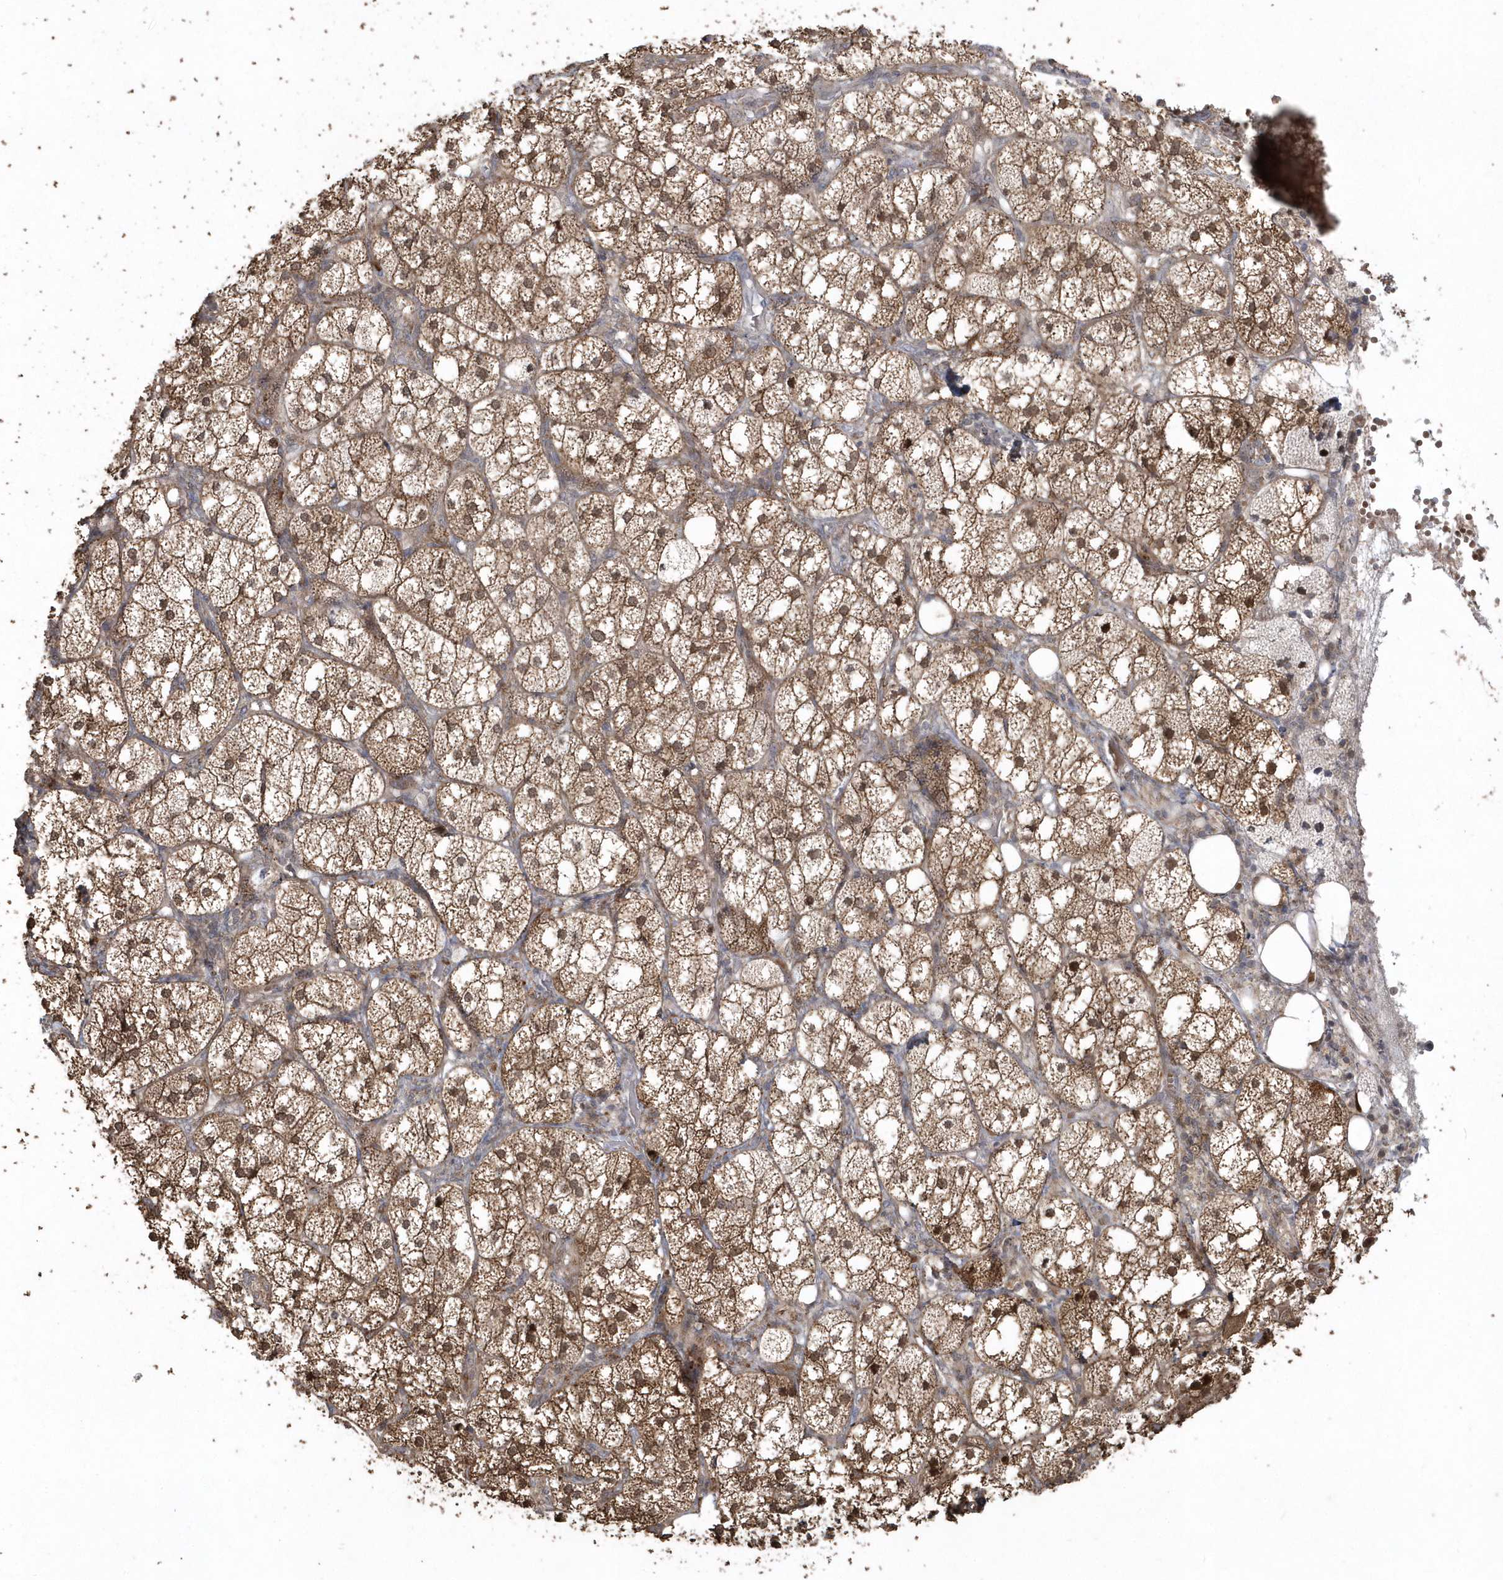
{"staining": {"intensity": "strong", "quantity": ">75%", "location": "cytoplasmic/membranous,nuclear"}, "tissue": "adrenal gland", "cell_type": "Glandular cells", "image_type": "normal", "snomed": [{"axis": "morphology", "description": "Normal tissue, NOS"}, {"axis": "topography", "description": "Adrenal gland"}], "caption": "Approximately >75% of glandular cells in normal human adrenal gland show strong cytoplasmic/membranous,nuclear protein expression as visualized by brown immunohistochemical staining.", "gene": "GEMIN6", "patient": {"sex": "female", "age": 61}}